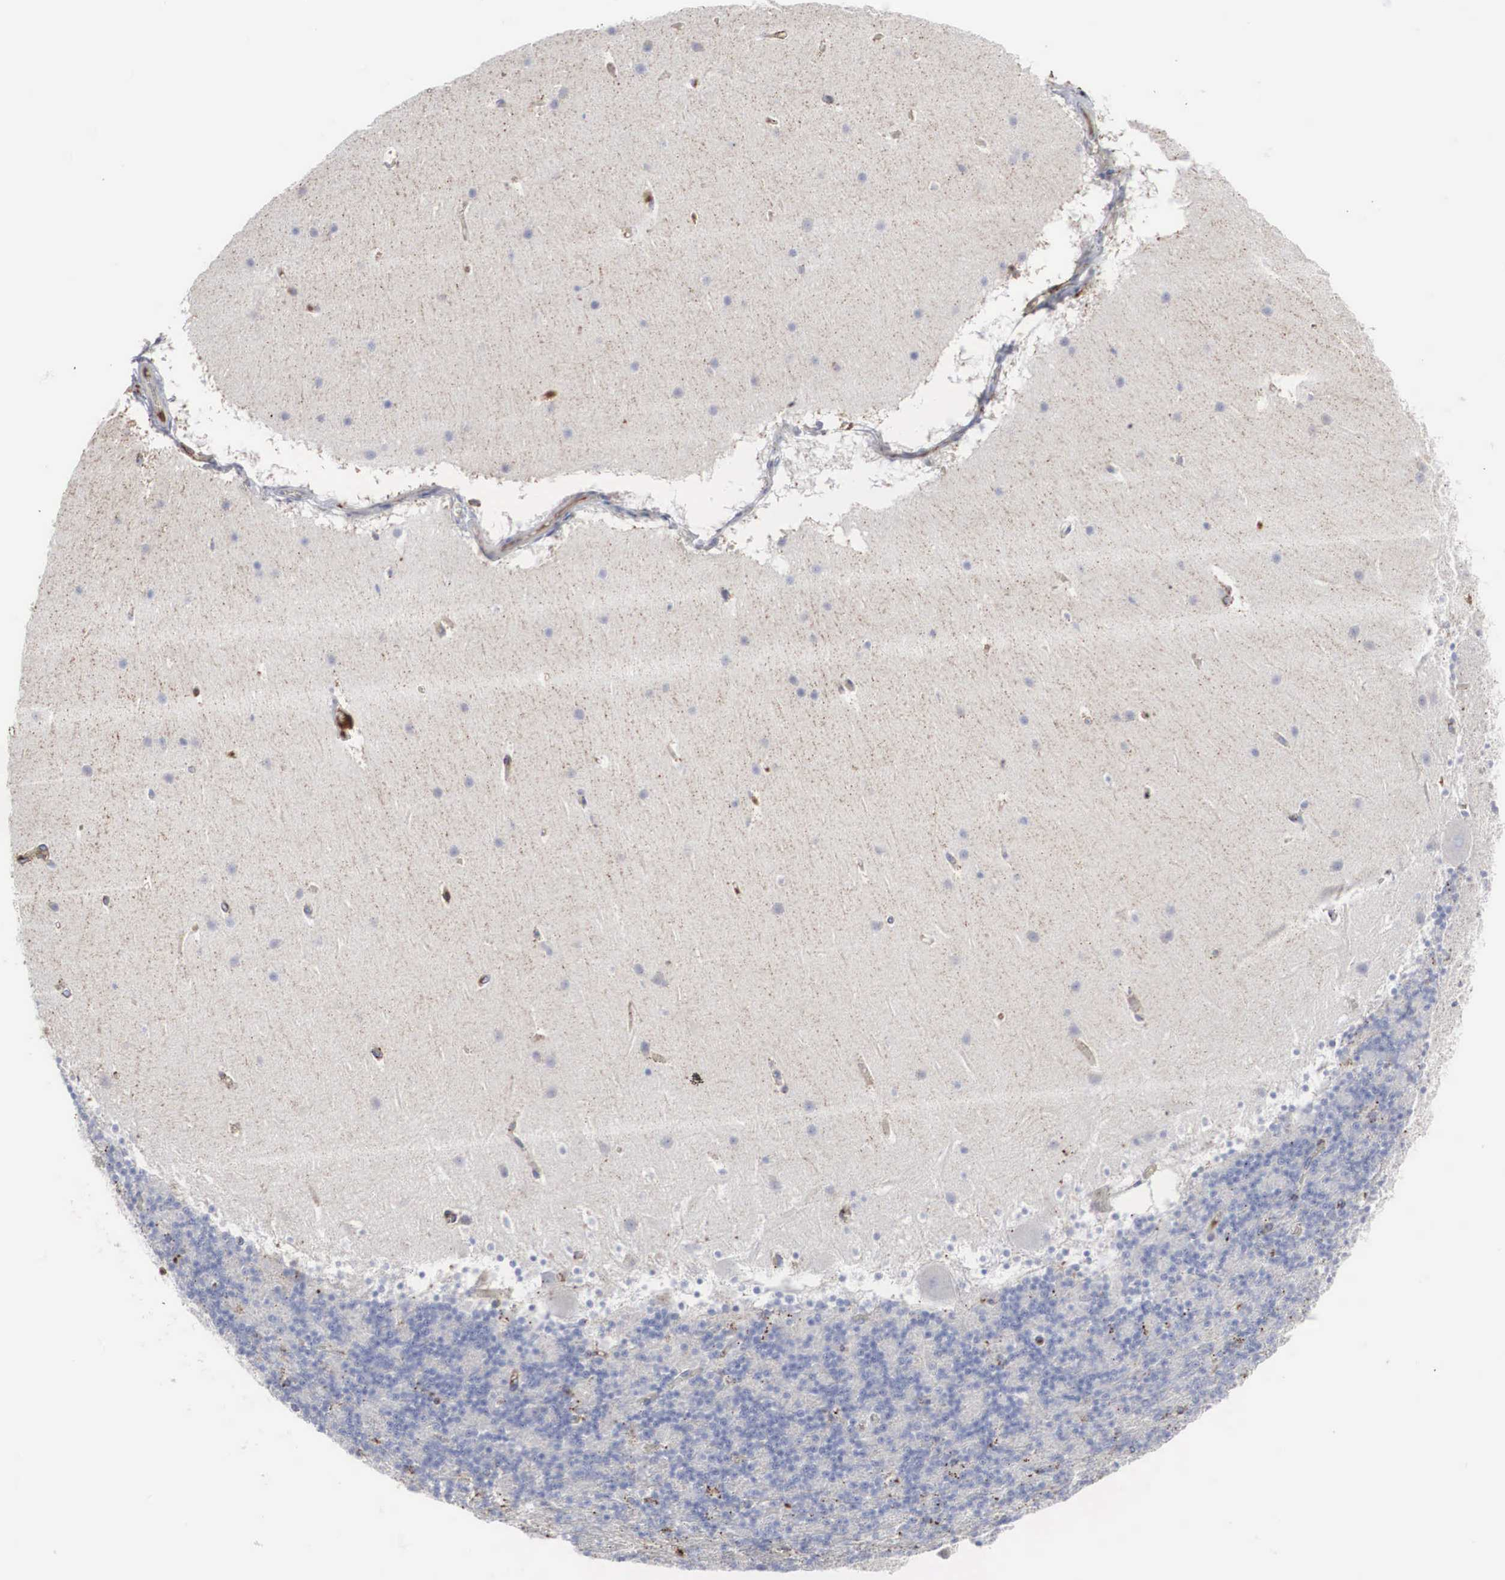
{"staining": {"intensity": "moderate", "quantity": "<25%", "location": "cytoplasmic/membranous"}, "tissue": "cerebellum", "cell_type": "Cells in granular layer", "image_type": "normal", "snomed": [{"axis": "morphology", "description": "Normal tissue, NOS"}, {"axis": "topography", "description": "Cerebellum"}], "caption": "A micrograph of human cerebellum stained for a protein exhibits moderate cytoplasmic/membranous brown staining in cells in granular layer. Immunohistochemistry (ihc) stains the protein in brown and the nuclei are stained blue.", "gene": "LGALS3BP", "patient": {"sex": "male", "age": 45}}